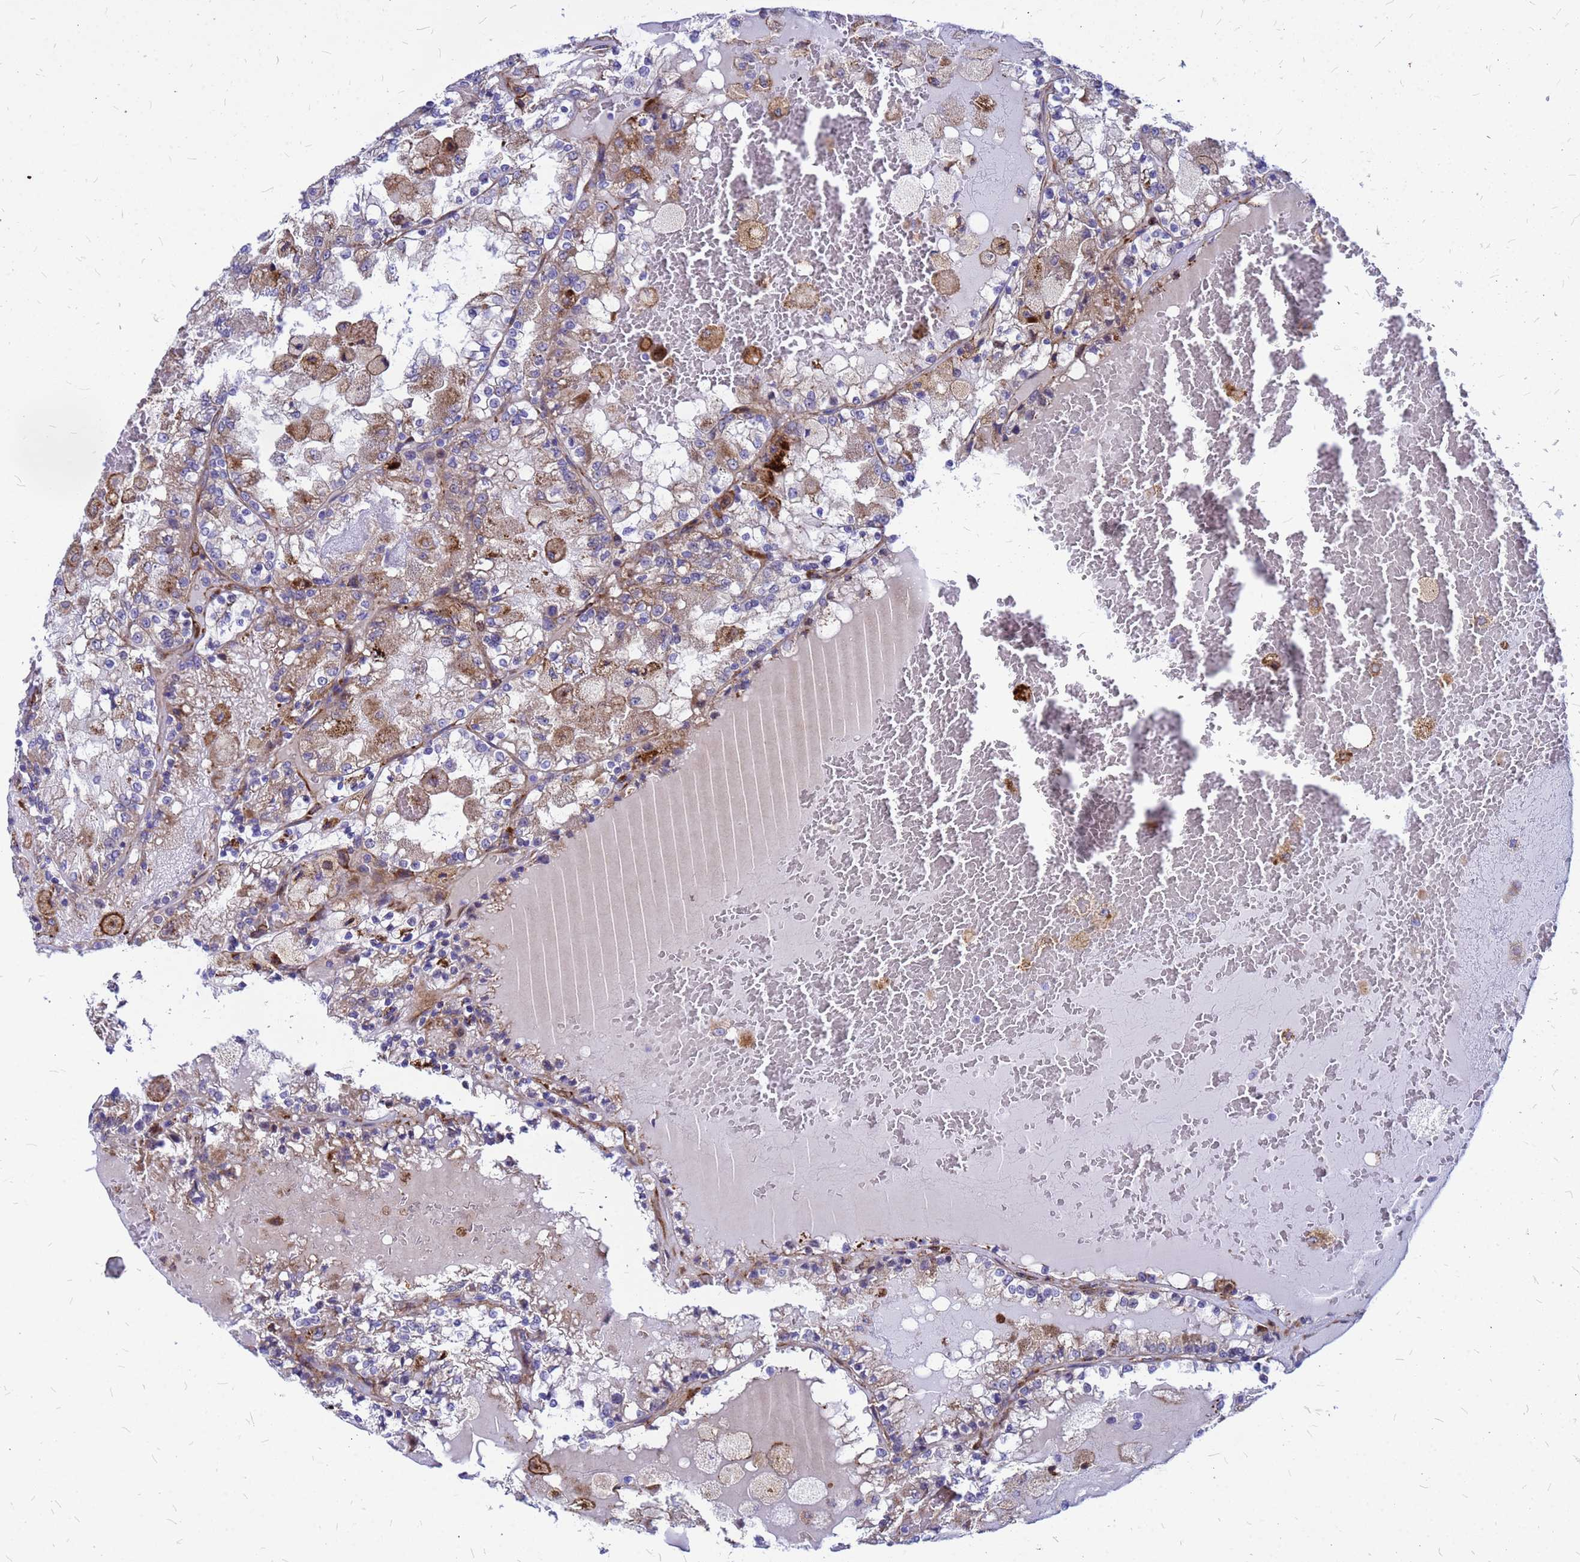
{"staining": {"intensity": "moderate", "quantity": "<25%", "location": "cytoplasmic/membranous"}, "tissue": "renal cancer", "cell_type": "Tumor cells", "image_type": "cancer", "snomed": [{"axis": "morphology", "description": "Adenocarcinoma, NOS"}, {"axis": "topography", "description": "Kidney"}], "caption": "A low amount of moderate cytoplasmic/membranous expression is present in about <25% of tumor cells in adenocarcinoma (renal) tissue.", "gene": "NOSTRIN", "patient": {"sex": "female", "age": 56}}